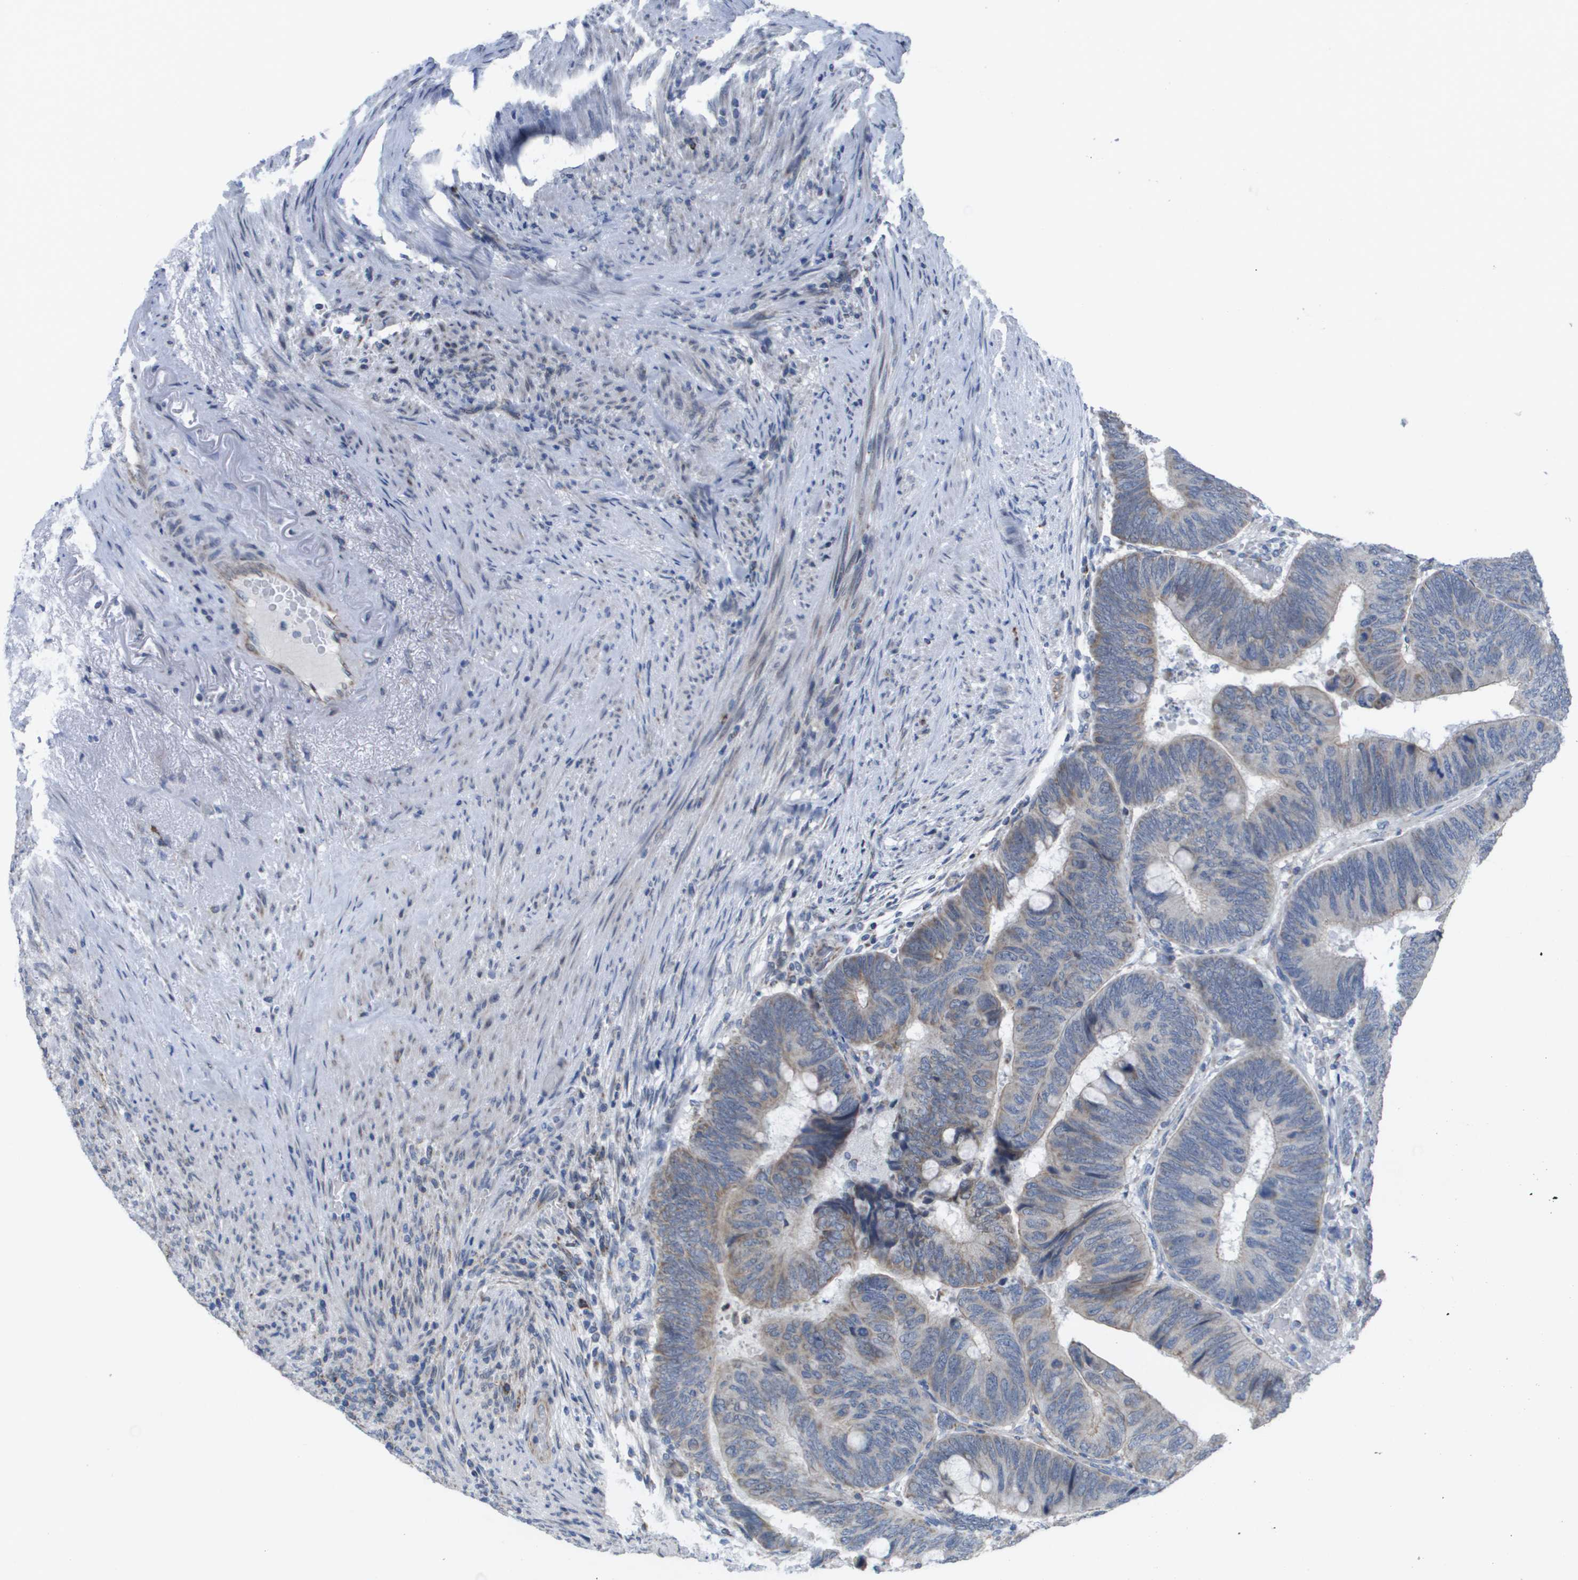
{"staining": {"intensity": "moderate", "quantity": "25%-75%", "location": "cytoplasmic/membranous"}, "tissue": "colorectal cancer", "cell_type": "Tumor cells", "image_type": "cancer", "snomed": [{"axis": "morphology", "description": "Normal tissue, NOS"}, {"axis": "morphology", "description": "Adenocarcinoma, NOS"}, {"axis": "topography", "description": "Rectum"}], "caption": "A photomicrograph of colorectal adenocarcinoma stained for a protein exhibits moderate cytoplasmic/membranous brown staining in tumor cells.", "gene": "TMEM223", "patient": {"sex": "male", "age": 92}}